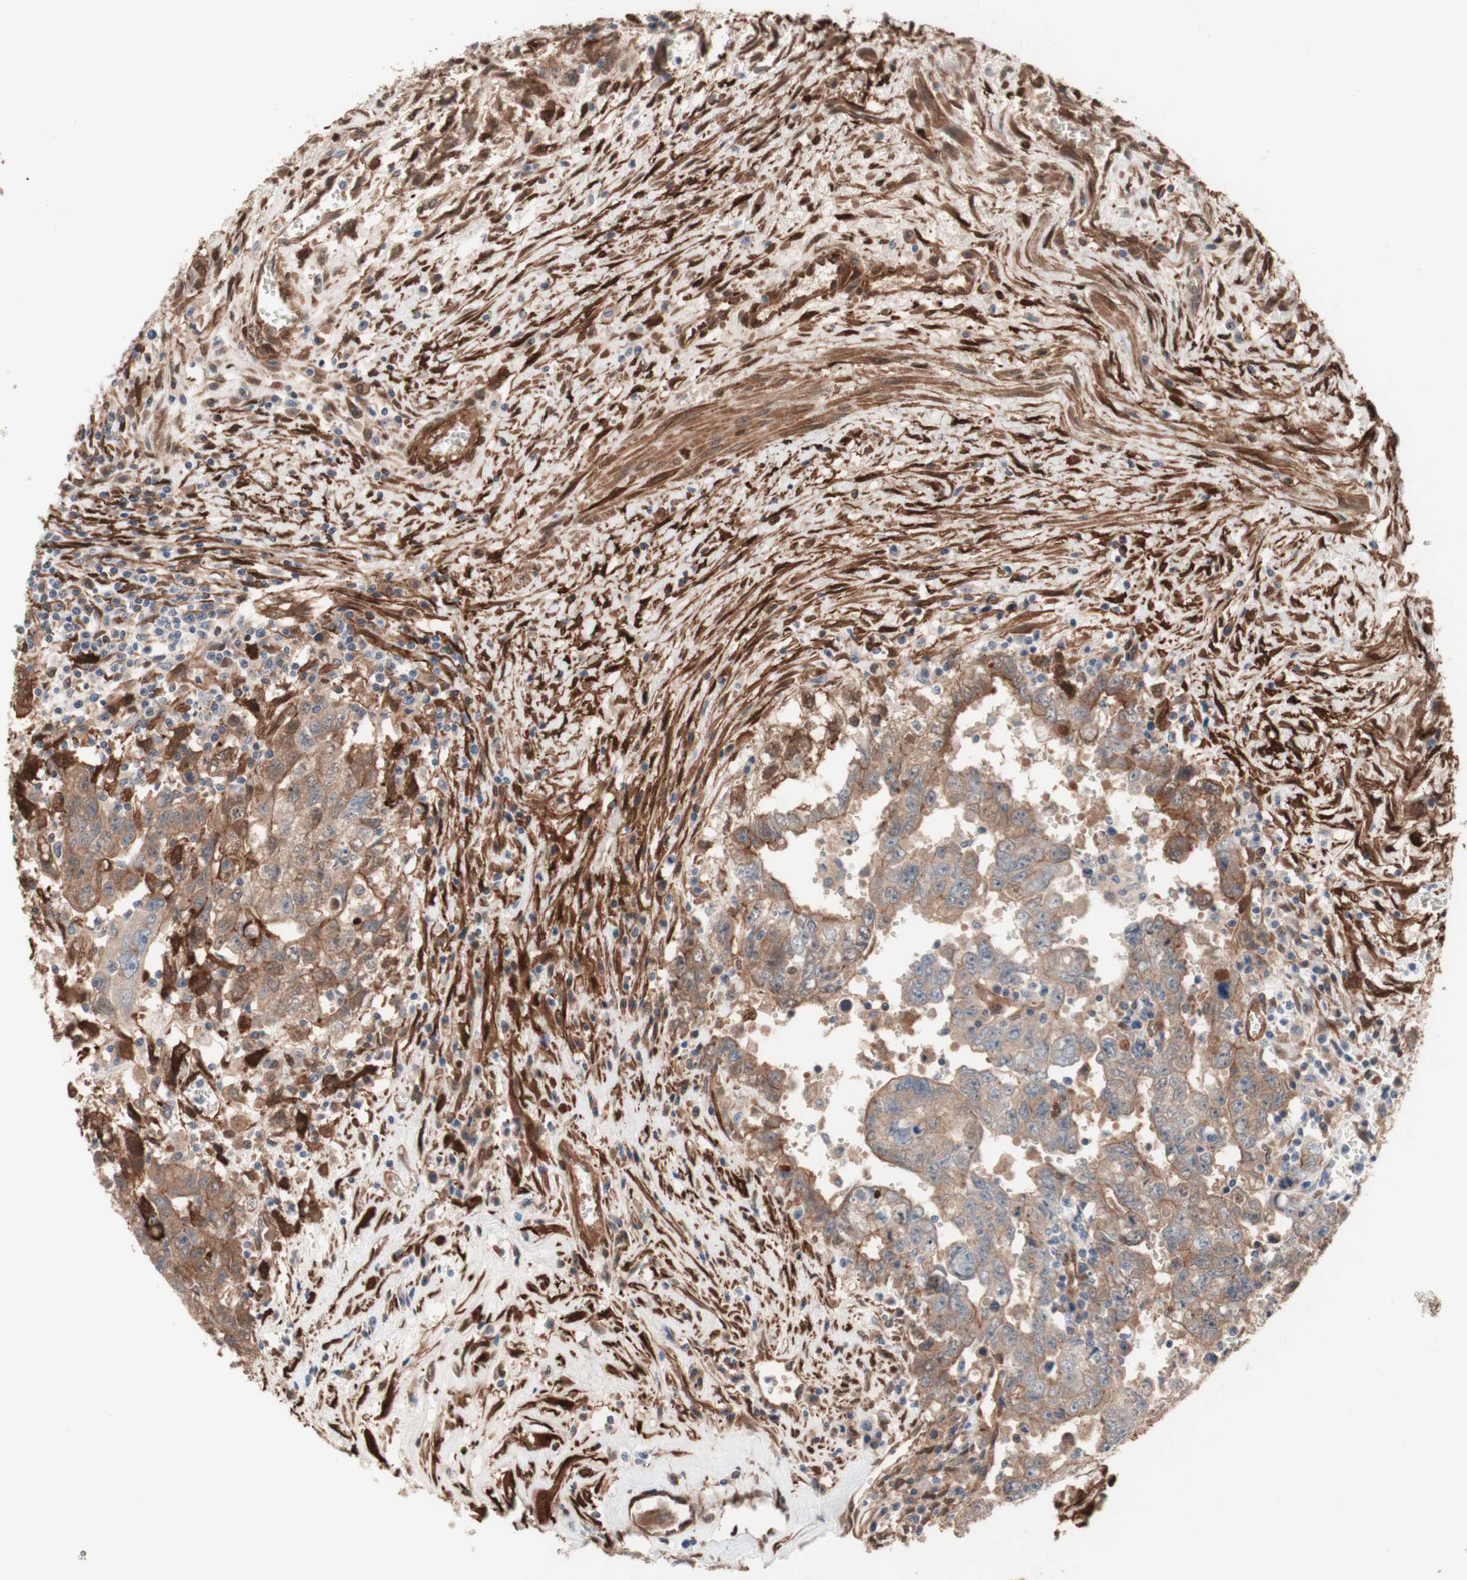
{"staining": {"intensity": "strong", "quantity": "<25%", "location": "cytoplasmic/membranous"}, "tissue": "testis cancer", "cell_type": "Tumor cells", "image_type": "cancer", "snomed": [{"axis": "morphology", "description": "Carcinoma, Embryonal, NOS"}, {"axis": "topography", "description": "Testis"}], "caption": "Protein analysis of testis cancer (embryonal carcinoma) tissue shows strong cytoplasmic/membranous expression in about <25% of tumor cells.", "gene": "CNN3", "patient": {"sex": "male", "age": 28}}